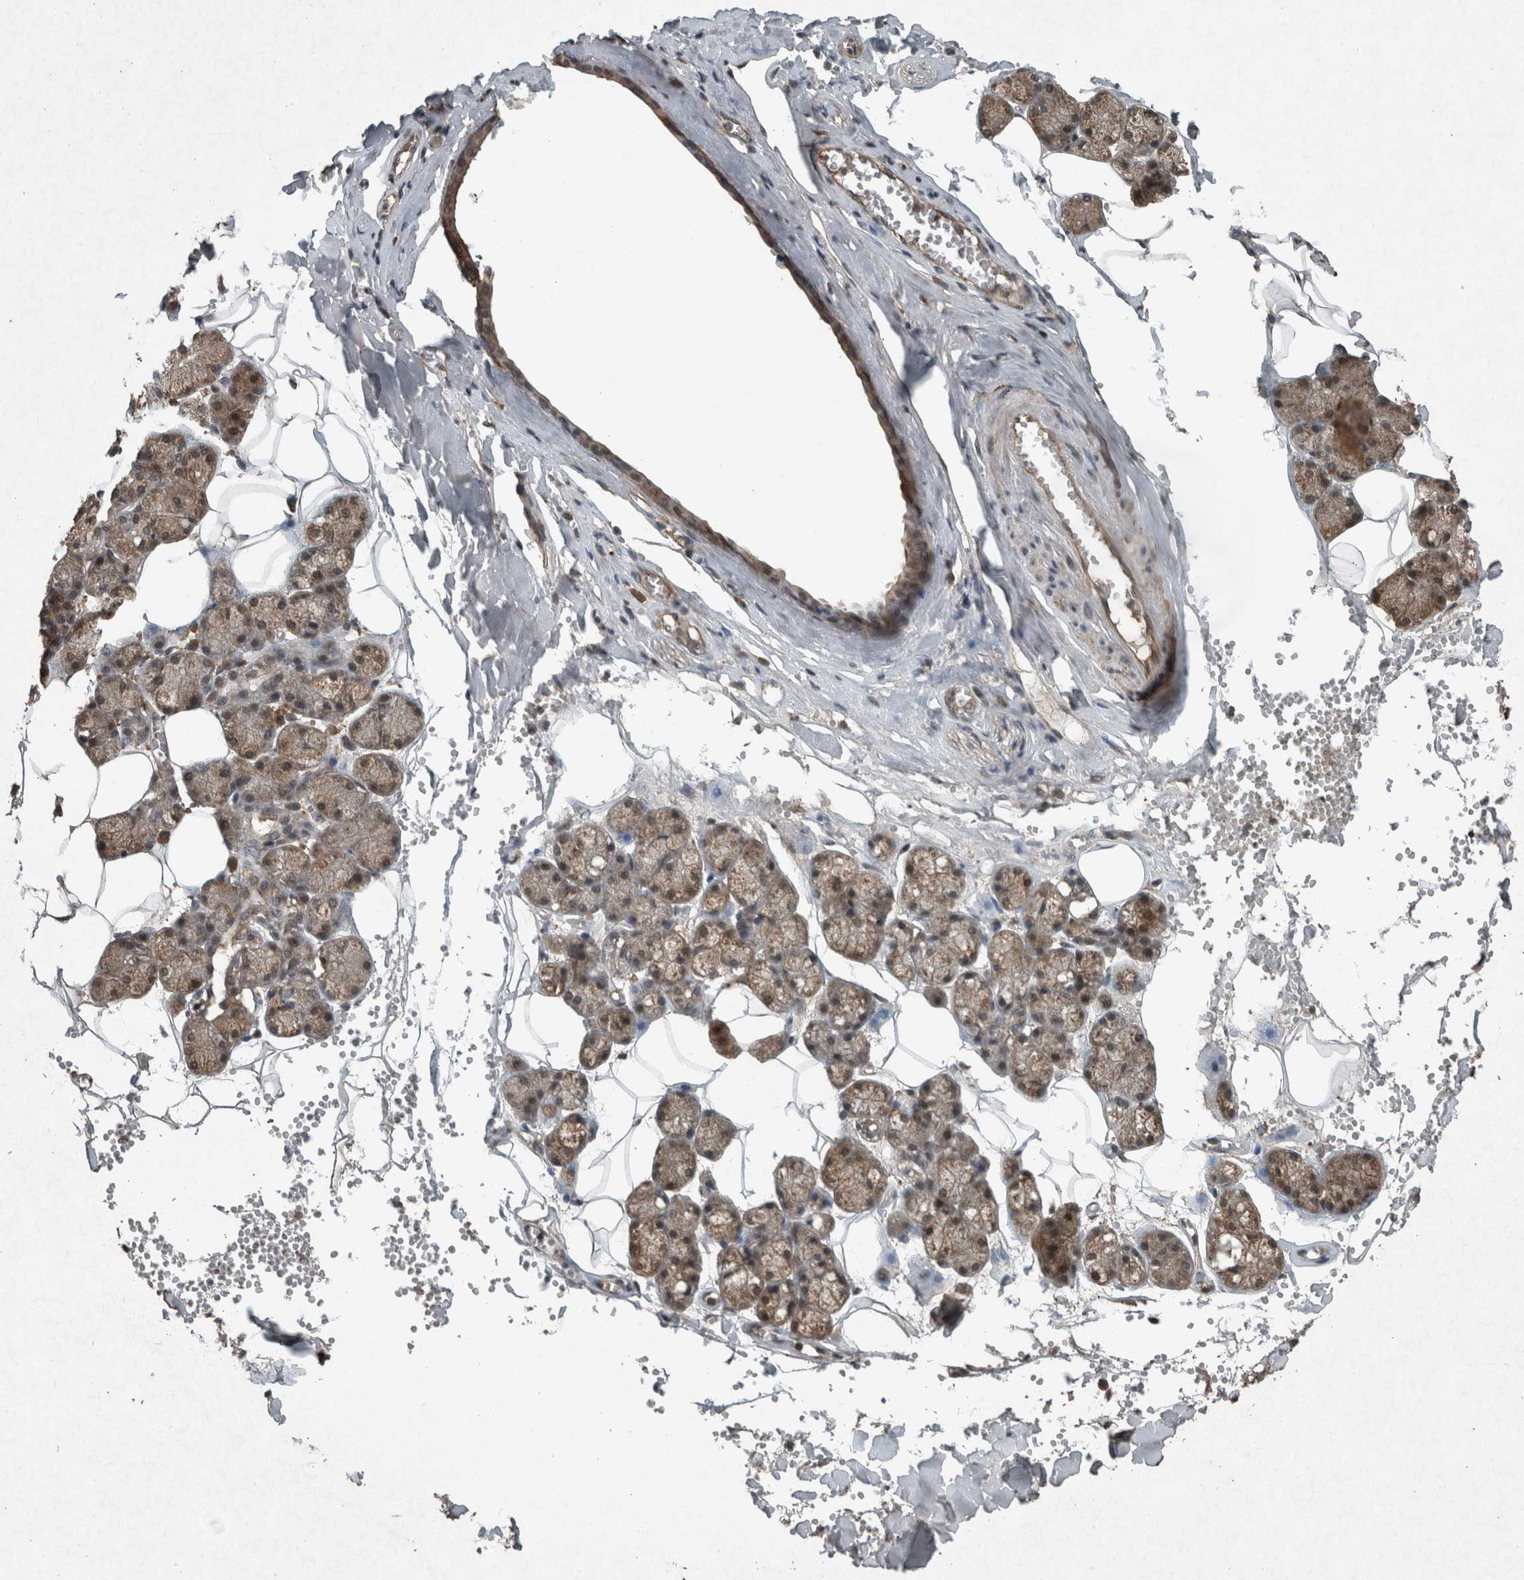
{"staining": {"intensity": "moderate", "quantity": ">75%", "location": "cytoplasmic/membranous,nuclear"}, "tissue": "salivary gland", "cell_type": "Glandular cells", "image_type": "normal", "snomed": [{"axis": "morphology", "description": "Normal tissue, NOS"}, {"axis": "topography", "description": "Salivary gland"}], "caption": "Human salivary gland stained for a protein (brown) shows moderate cytoplasmic/membranous,nuclear positive expression in about >75% of glandular cells.", "gene": "ARHGEF12", "patient": {"sex": "male", "age": 62}}